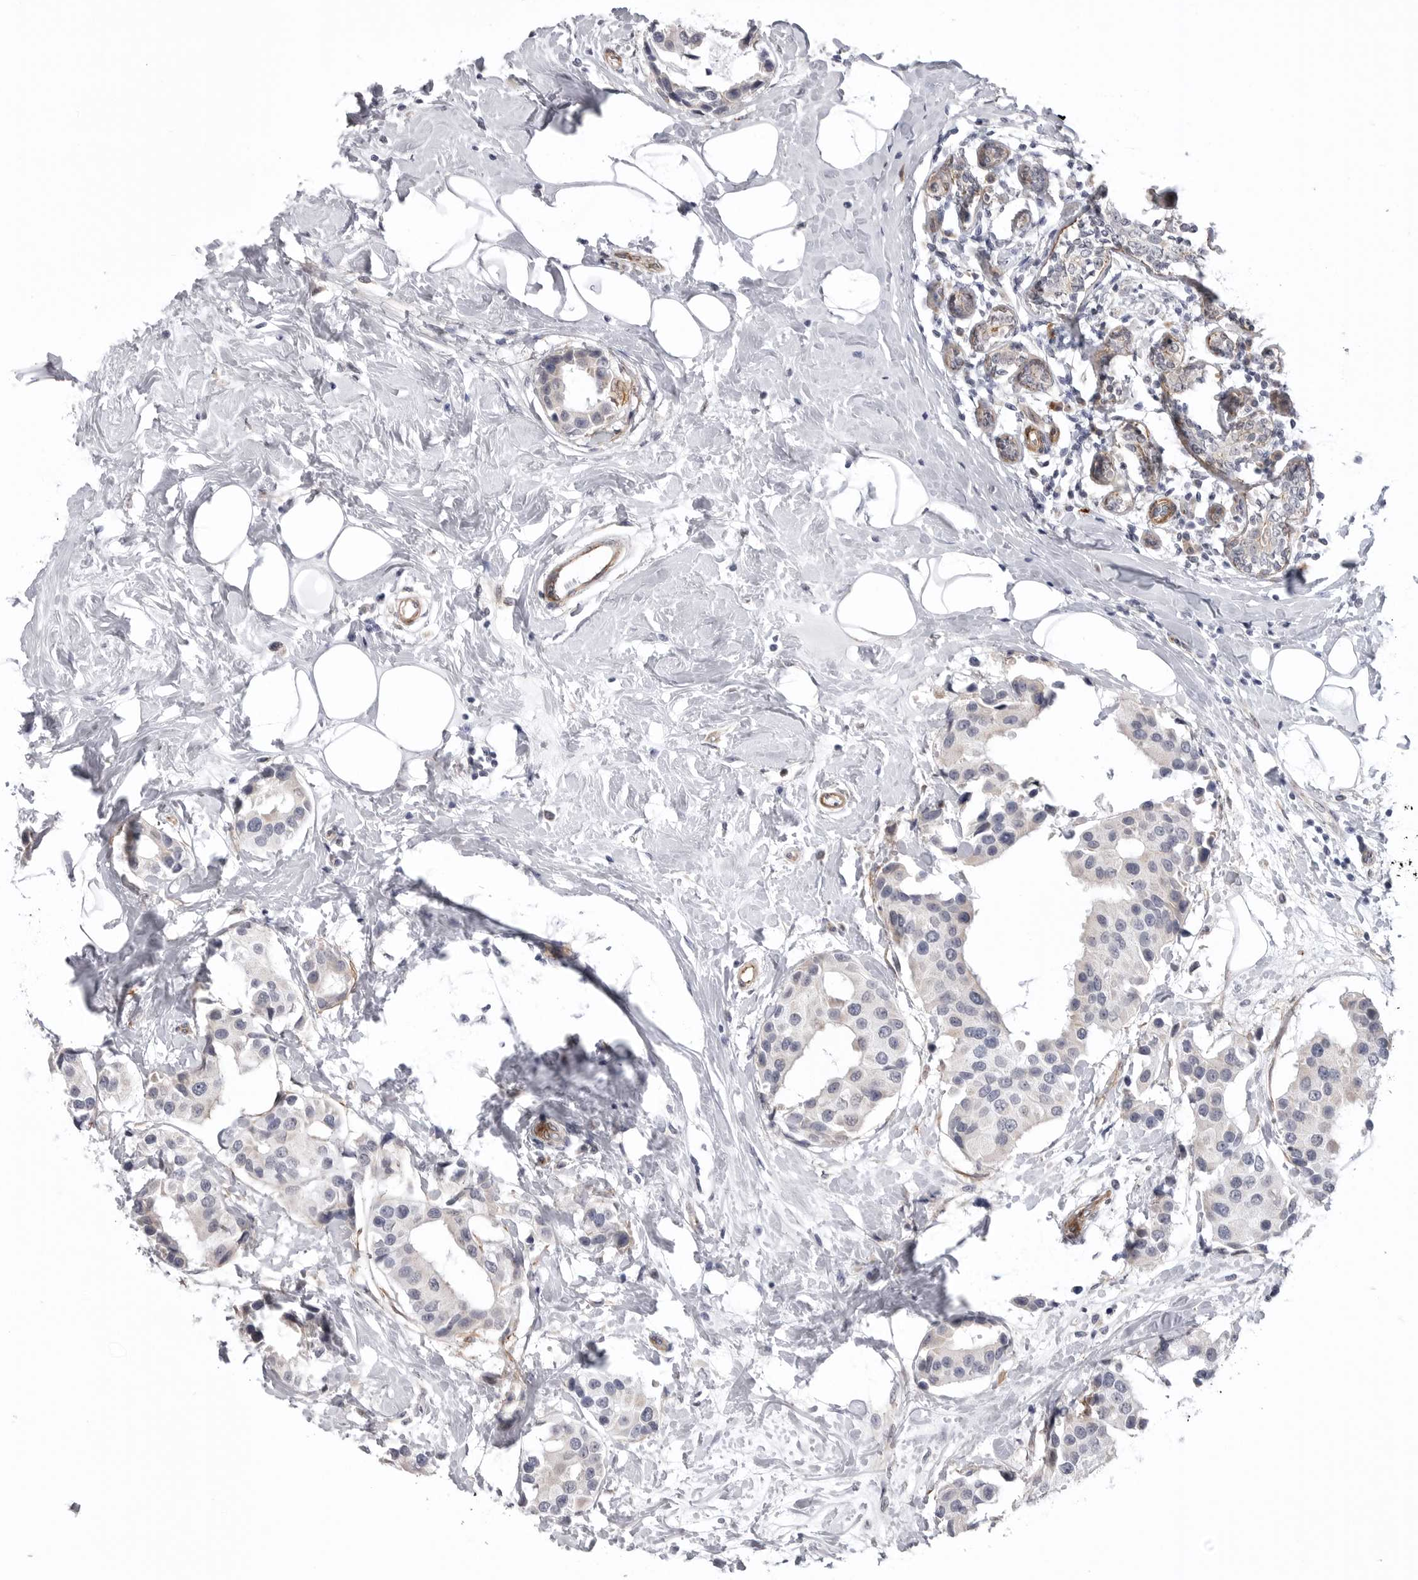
{"staining": {"intensity": "negative", "quantity": "none", "location": "none"}, "tissue": "breast cancer", "cell_type": "Tumor cells", "image_type": "cancer", "snomed": [{"axis": "morphology", "description": "Normal tissue, NOS"}, {"axis": "morphology", "description": "Duct carcinoma"}, {"axis": "topography", "description": "Breast"}], "caption": "Protein analysis of breast cancer reveals no significant expression in tumor cells.", "gene": "SCP2", "patient": {"sex": "female", "age": 39}}